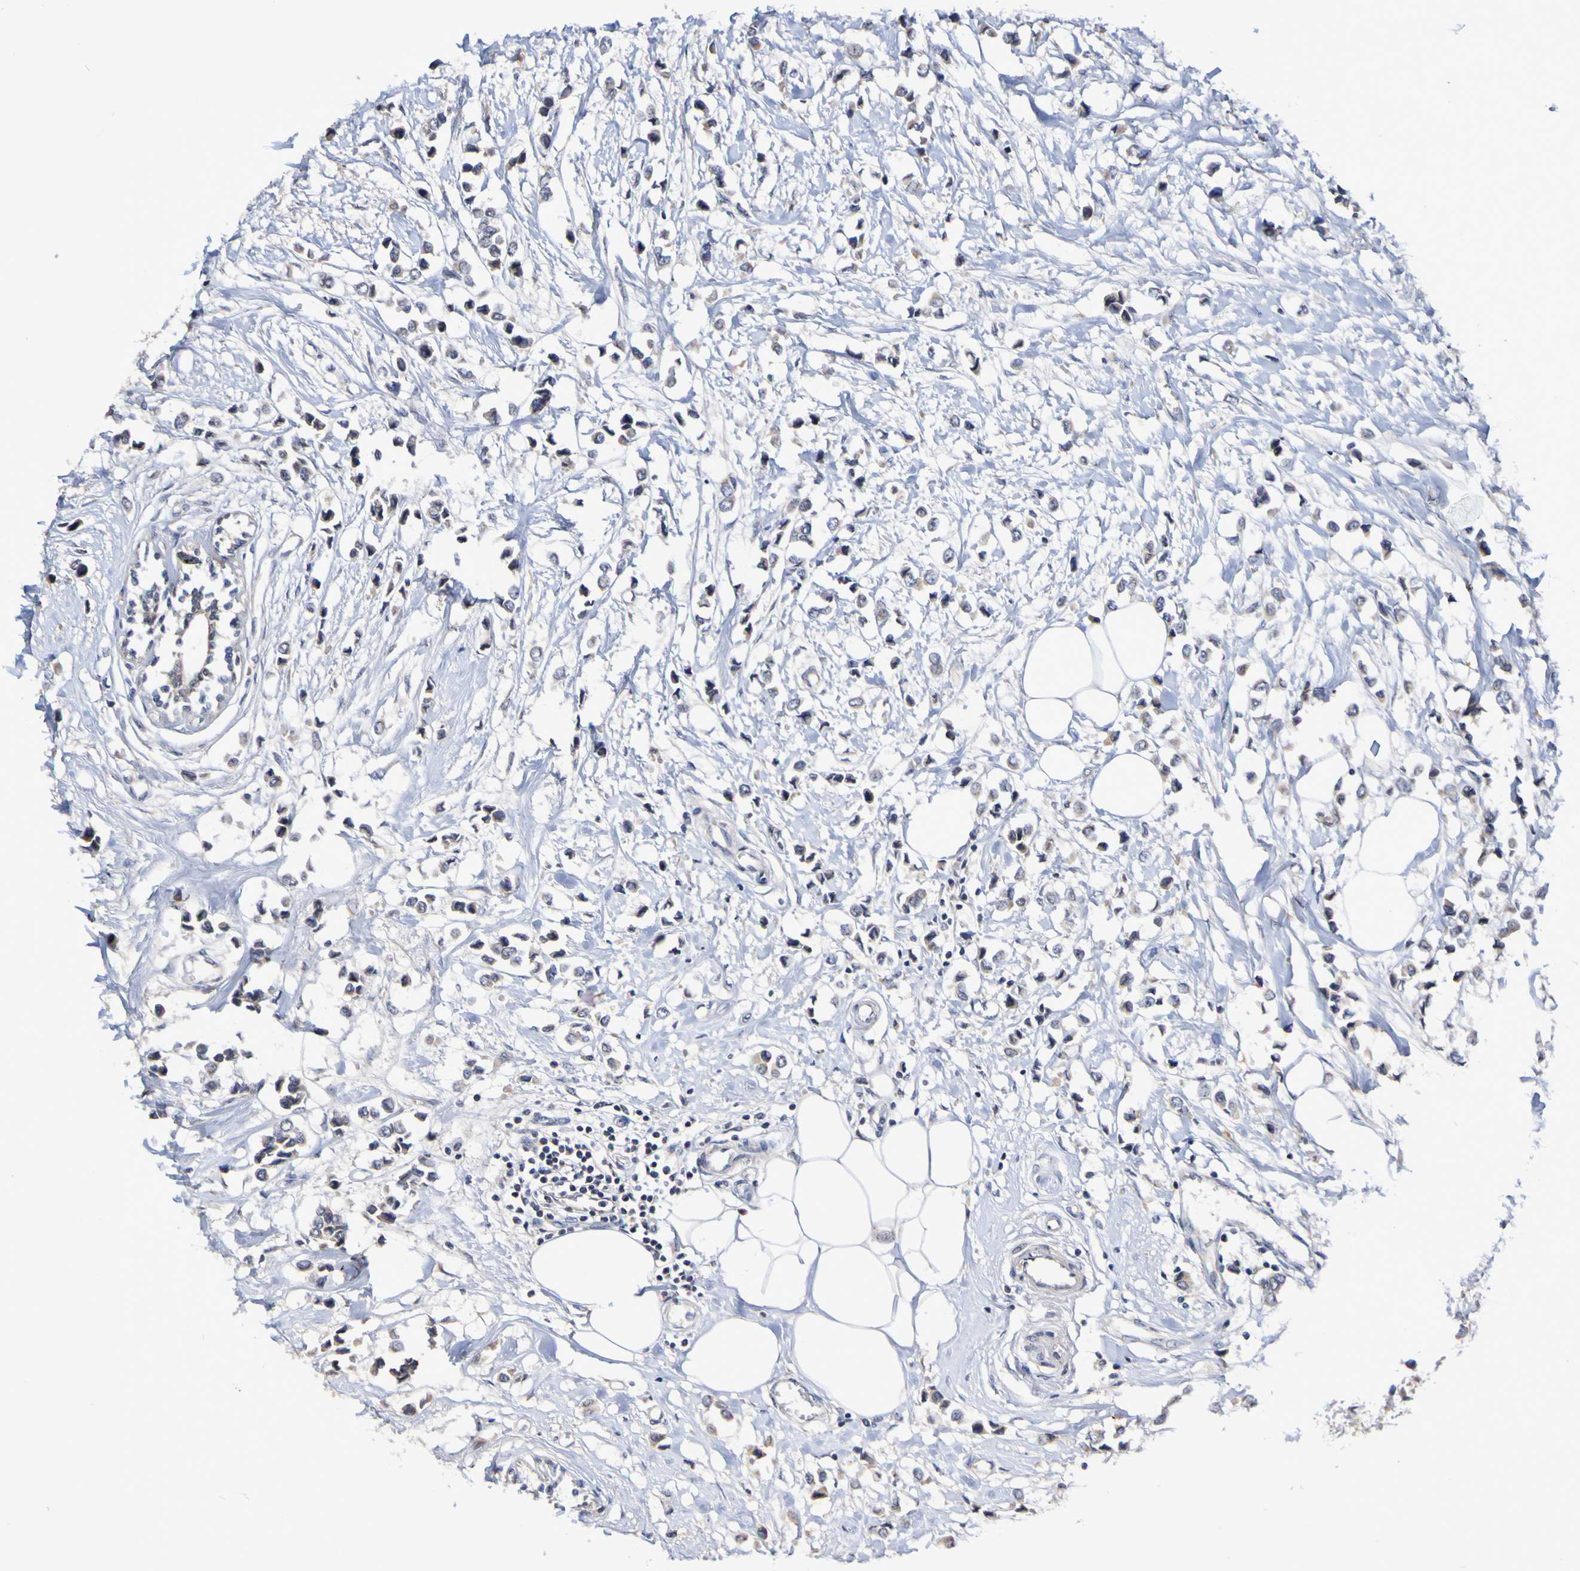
{"staining": {"intensity": "weak", "quantity": ">75%", "location": "cytoplasmic/membranous"}, "tissue": "breast cancer", "cell_type": "Tumor cells", "image_type": "cancer", "snomed": [{"axis": "morphology", "description": "Lobular carcinoma"}, {"axis": "topography", "description": "Breast"}], "caption": "This micrograph displays immunohistochemistry staining of human breast lobular carcinoma, with low weak cytoplasmic/membranous staining in about >75% of tumor cells.", "gene": "PTP4A2", "patient": {"sex": "female", "age": 51}}